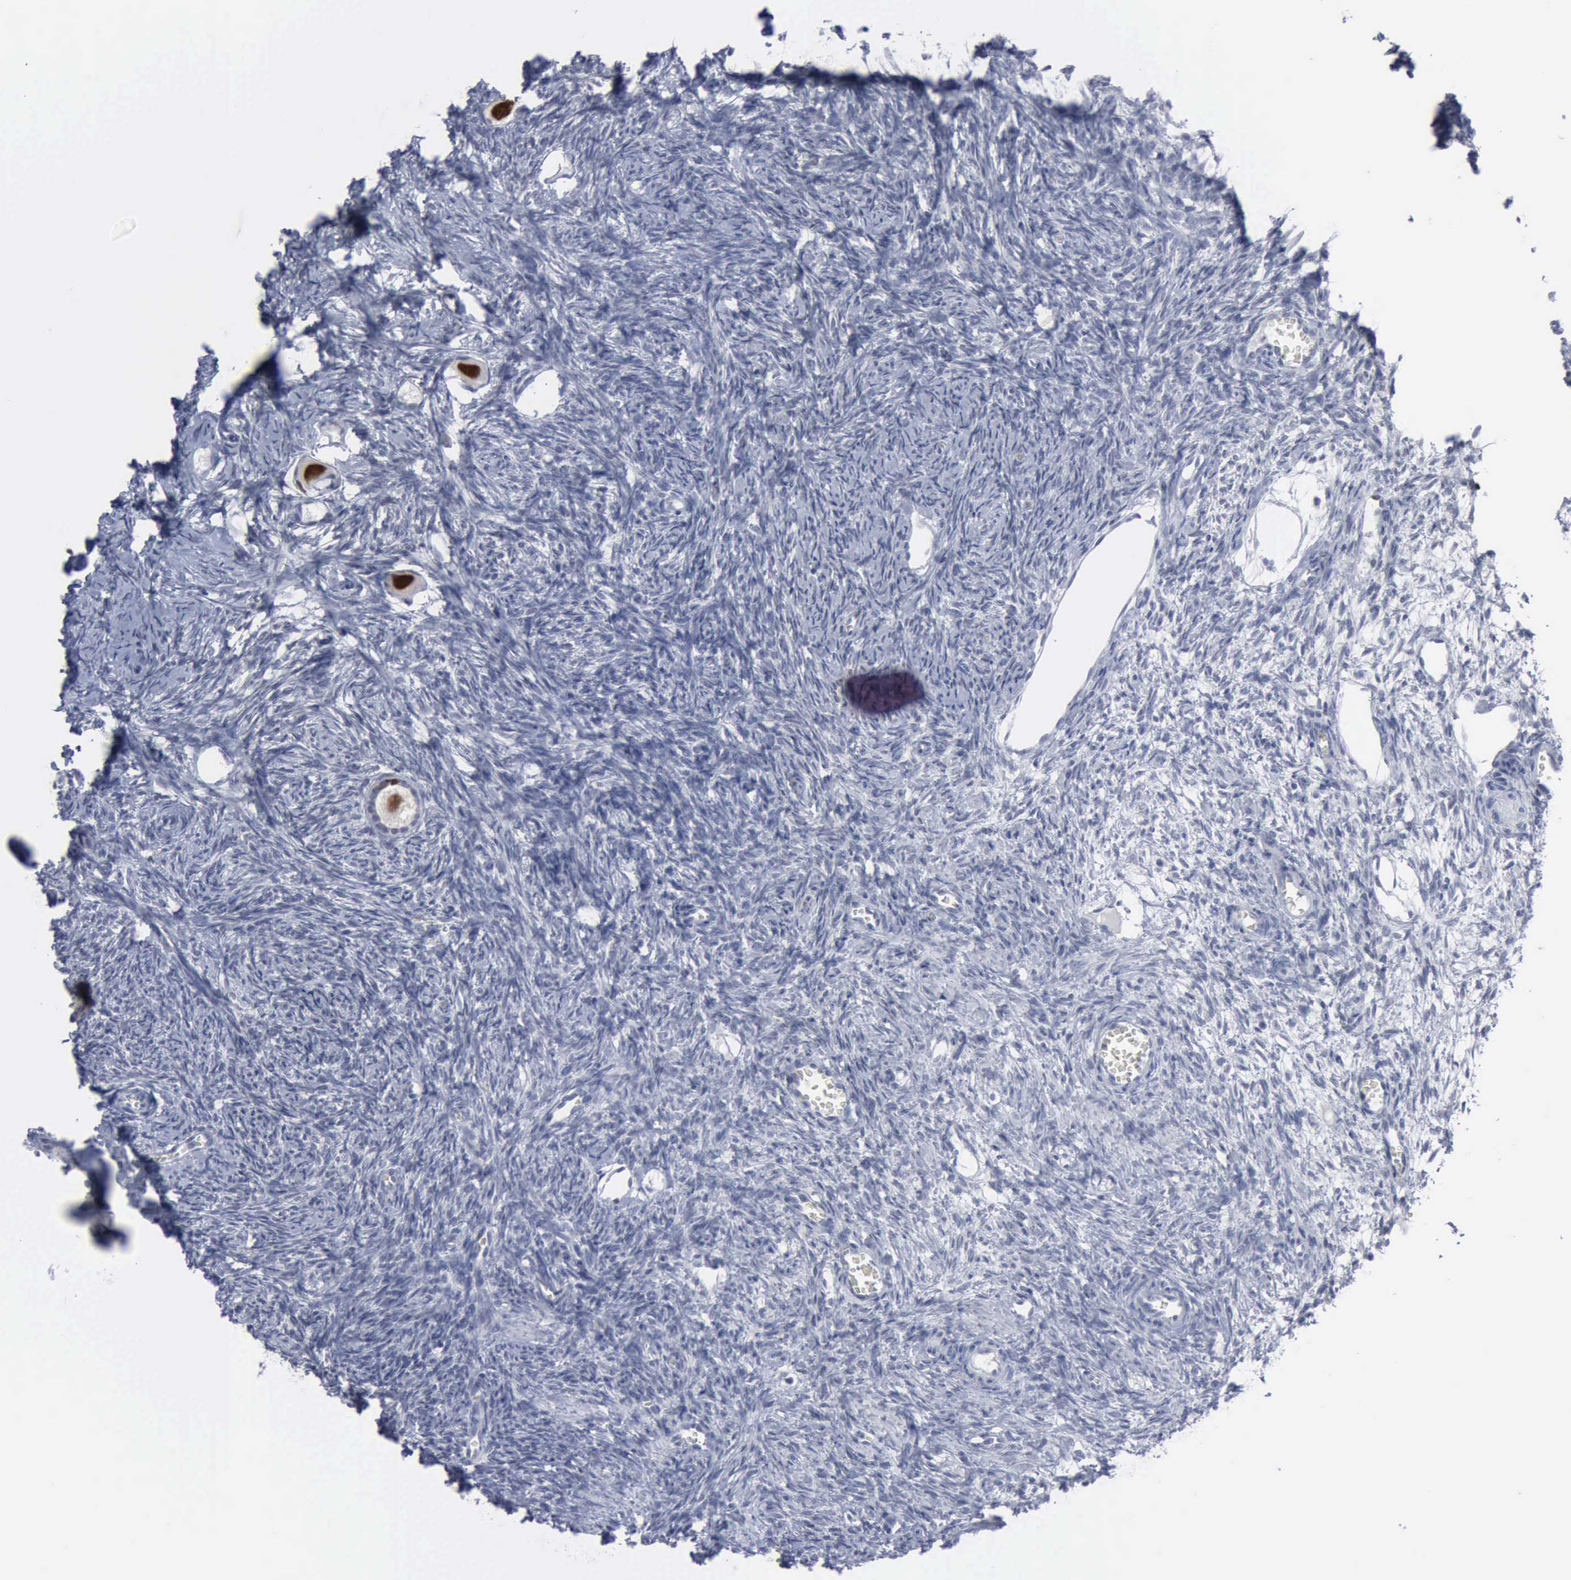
{"staining": {"intensity": "strong", "quantity": "25%-75%", "location": "nuclear"}, "tissue": "ovary", "cell_type": "Follicle cells", "image_type": "normal", "snomed": [{"axis": "morphology", "description": "Normal tissue, NOS"}, {"axis": "topography", "description": "Ovary"}], "caption": "A brown stain labels strong nuclear staining of a protein in follicle cells of normal human ovary. Using DAB (brown) and hematoxylin (blue) stains, captured at high magnification using brightfield microscopy.", "gene": "MCM5", "patient": {"sex": "female", "age": 27}}